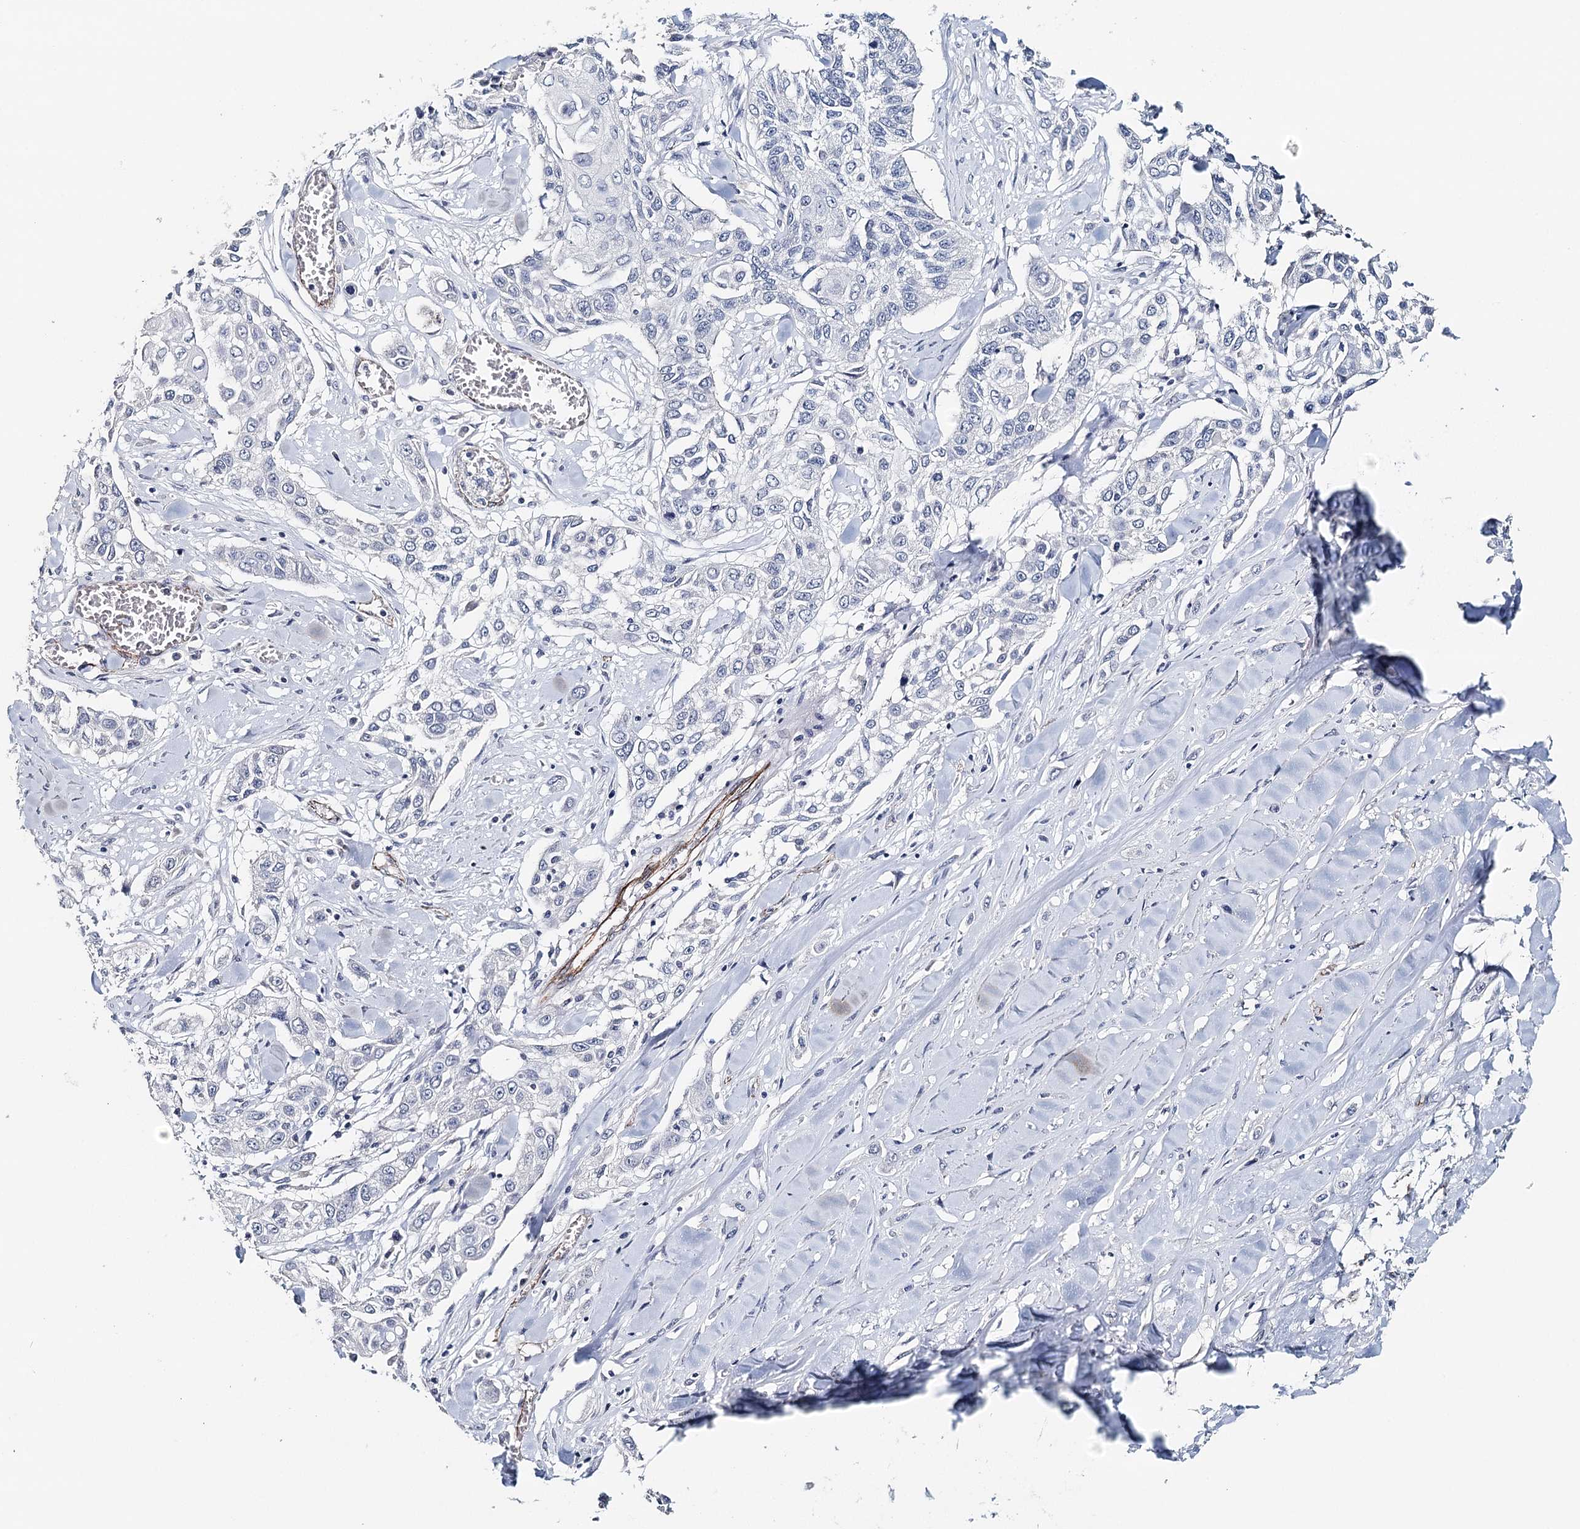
{"staining": {"intensity": "negative", "quantity": "none", "location": "none"}, "tissue": "lung cancer", "cell_type": "Tumor cells", "image_type": "cancer", "snomed": [{"axis": "morphology", "description": "Squamous cell carcinoma, NOS"}, {"axis": "topography", "description": "Lung"}], "caption": "IHC of human lung cancer displays no expression in tumor cells. (Brightfield microscopy of DAB (3,3'-diaminobenzidine) immunohistochemistry (IHC) at high magnification).", "gene": "SYNPO", "patient": {"sex": "male", "age": 71}}